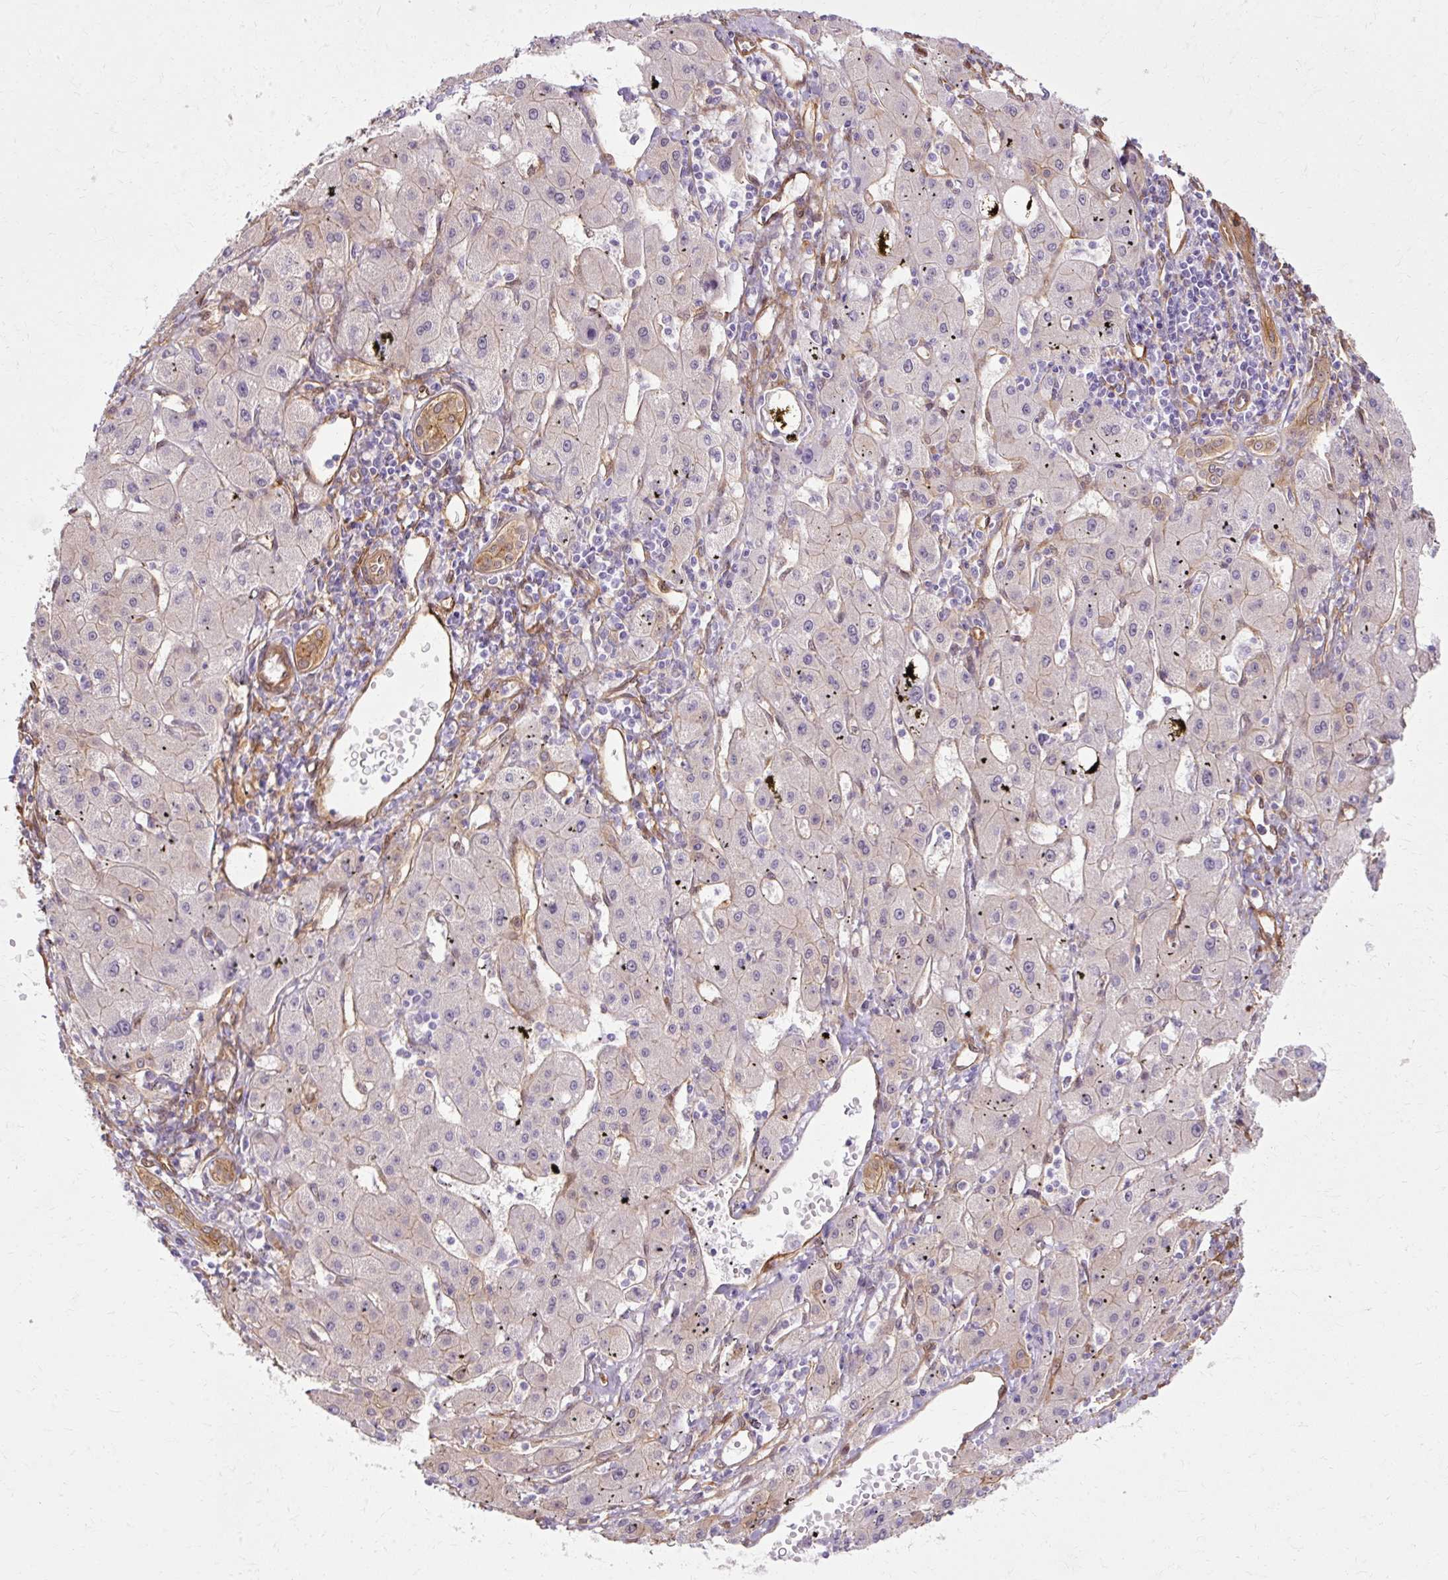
{"staining": {"intensity": "negative", "quantity": "none", "location": "none"}, "tissue": "liver cancer", "cell_type": "Tumor cells", "image_type": "cancer", "snomed": [{"axis": "morphology", "description": "Carcinoma, Hepatocellular, NOS"}, {"axis": "topography", "description": "Liver"}], "caption": "Tumor cells show no significant expression in liver cancer (hepatocellular carcinoma).", "gene": "CNN3", "patient": {"sex": "male", "age": 72}}